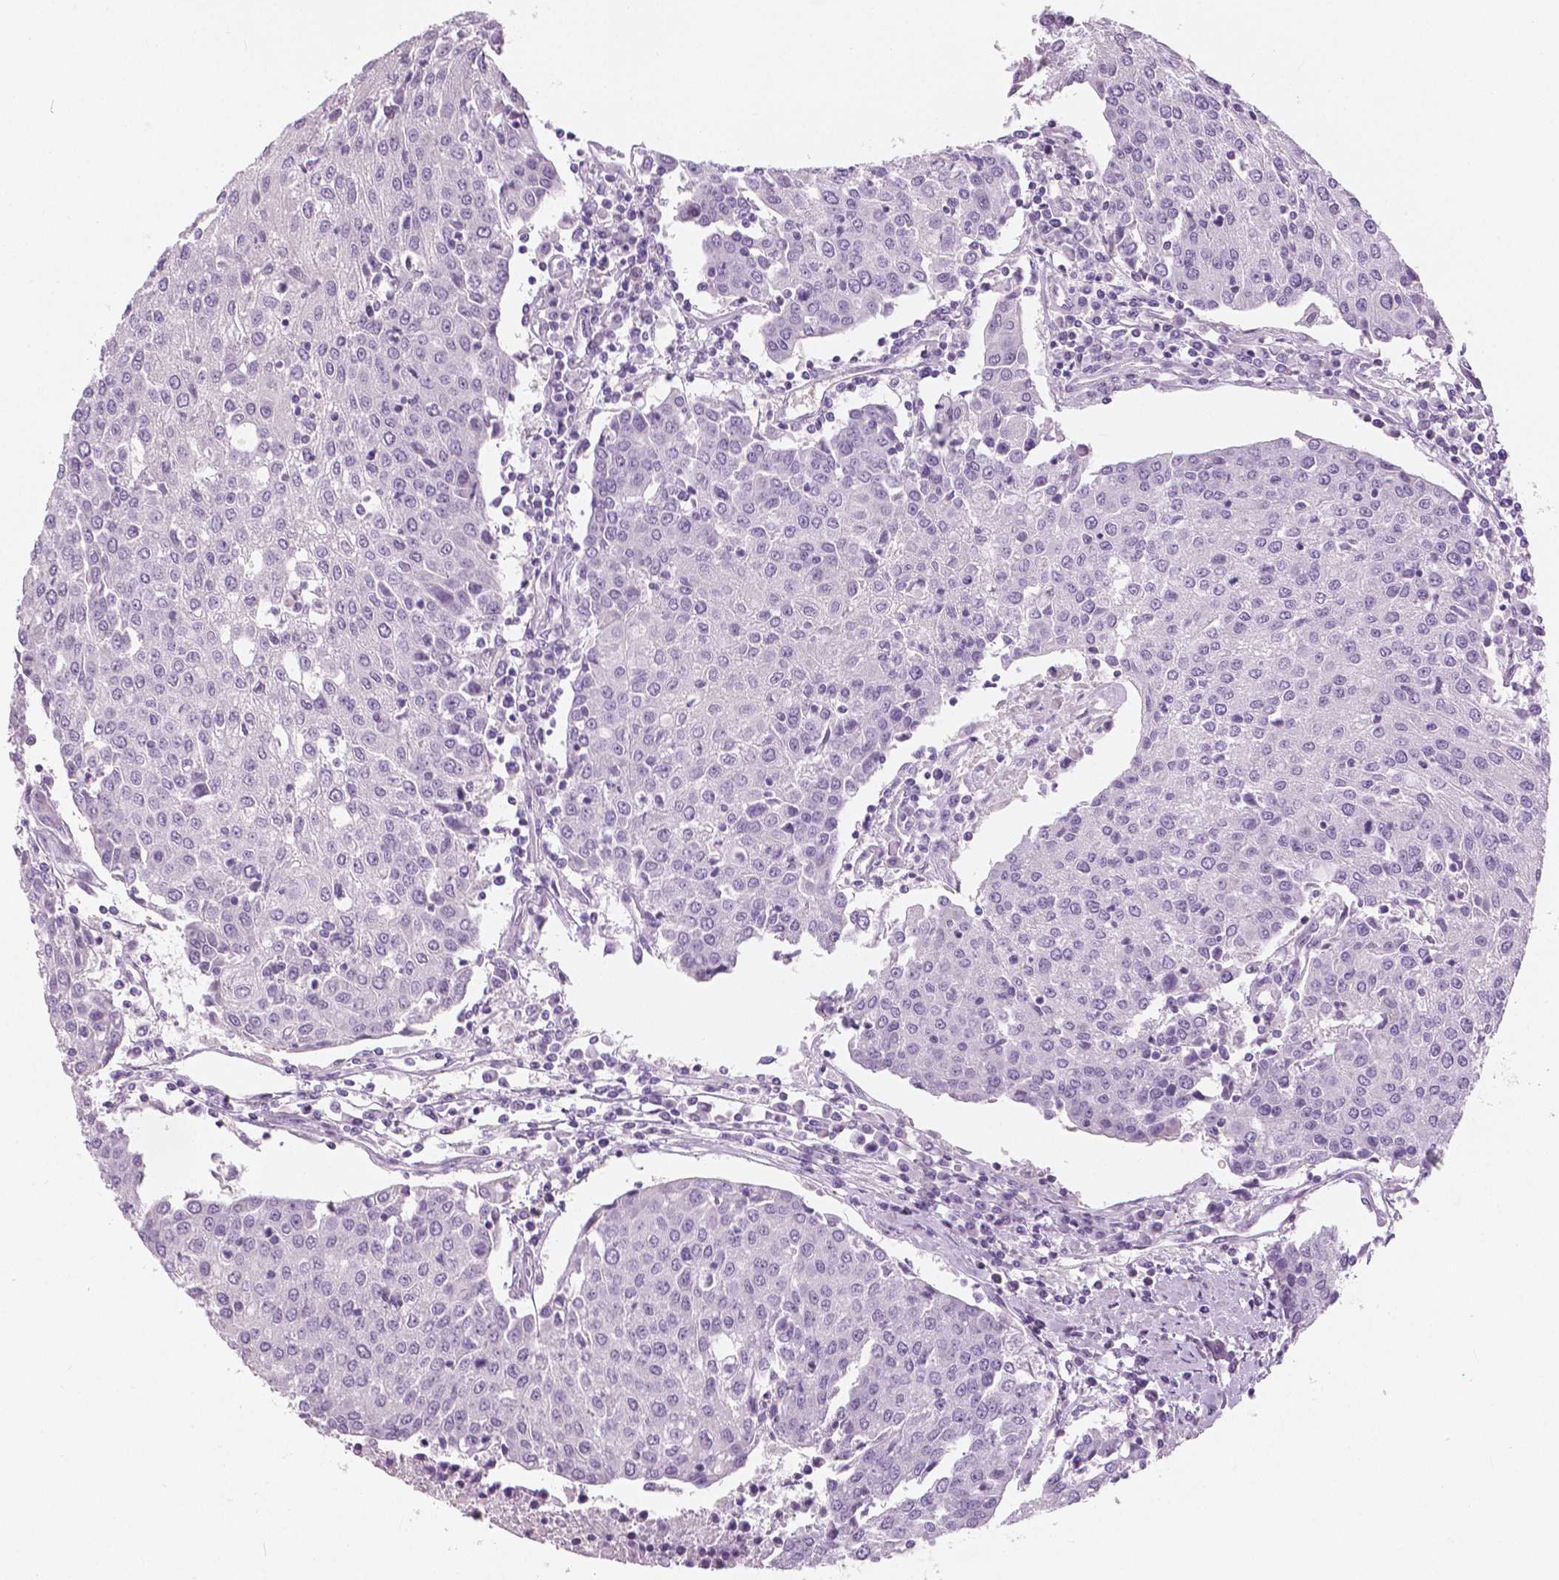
{"staining": {"intensity": "negative", "quantity": "none", "location": "none"}, "tissue": "urothelial cancer", "cell_type": "Tumor cells", "image_type": "cancer", "snomed": [{"axis": "morphology", "description": "Urothelial carcinoma, High grade"}, {"axis": "topography", "description": "Urinary bladder"}], "caption": "A high-resolution image shows immunohistochemistry (IHC) staining of urothelial carcinoma (high-grade), which demonstrates no significant staining in tumor cells. The staining was performed using DAB (3,3'-diaminobenzidine) to visualize the protein expression in brown, while the nuclei were stained in blue with hematoxylin (Magnification: 20x).", "gene": "SLC24A1", "patient": {"sex": "female", "age": 85}}